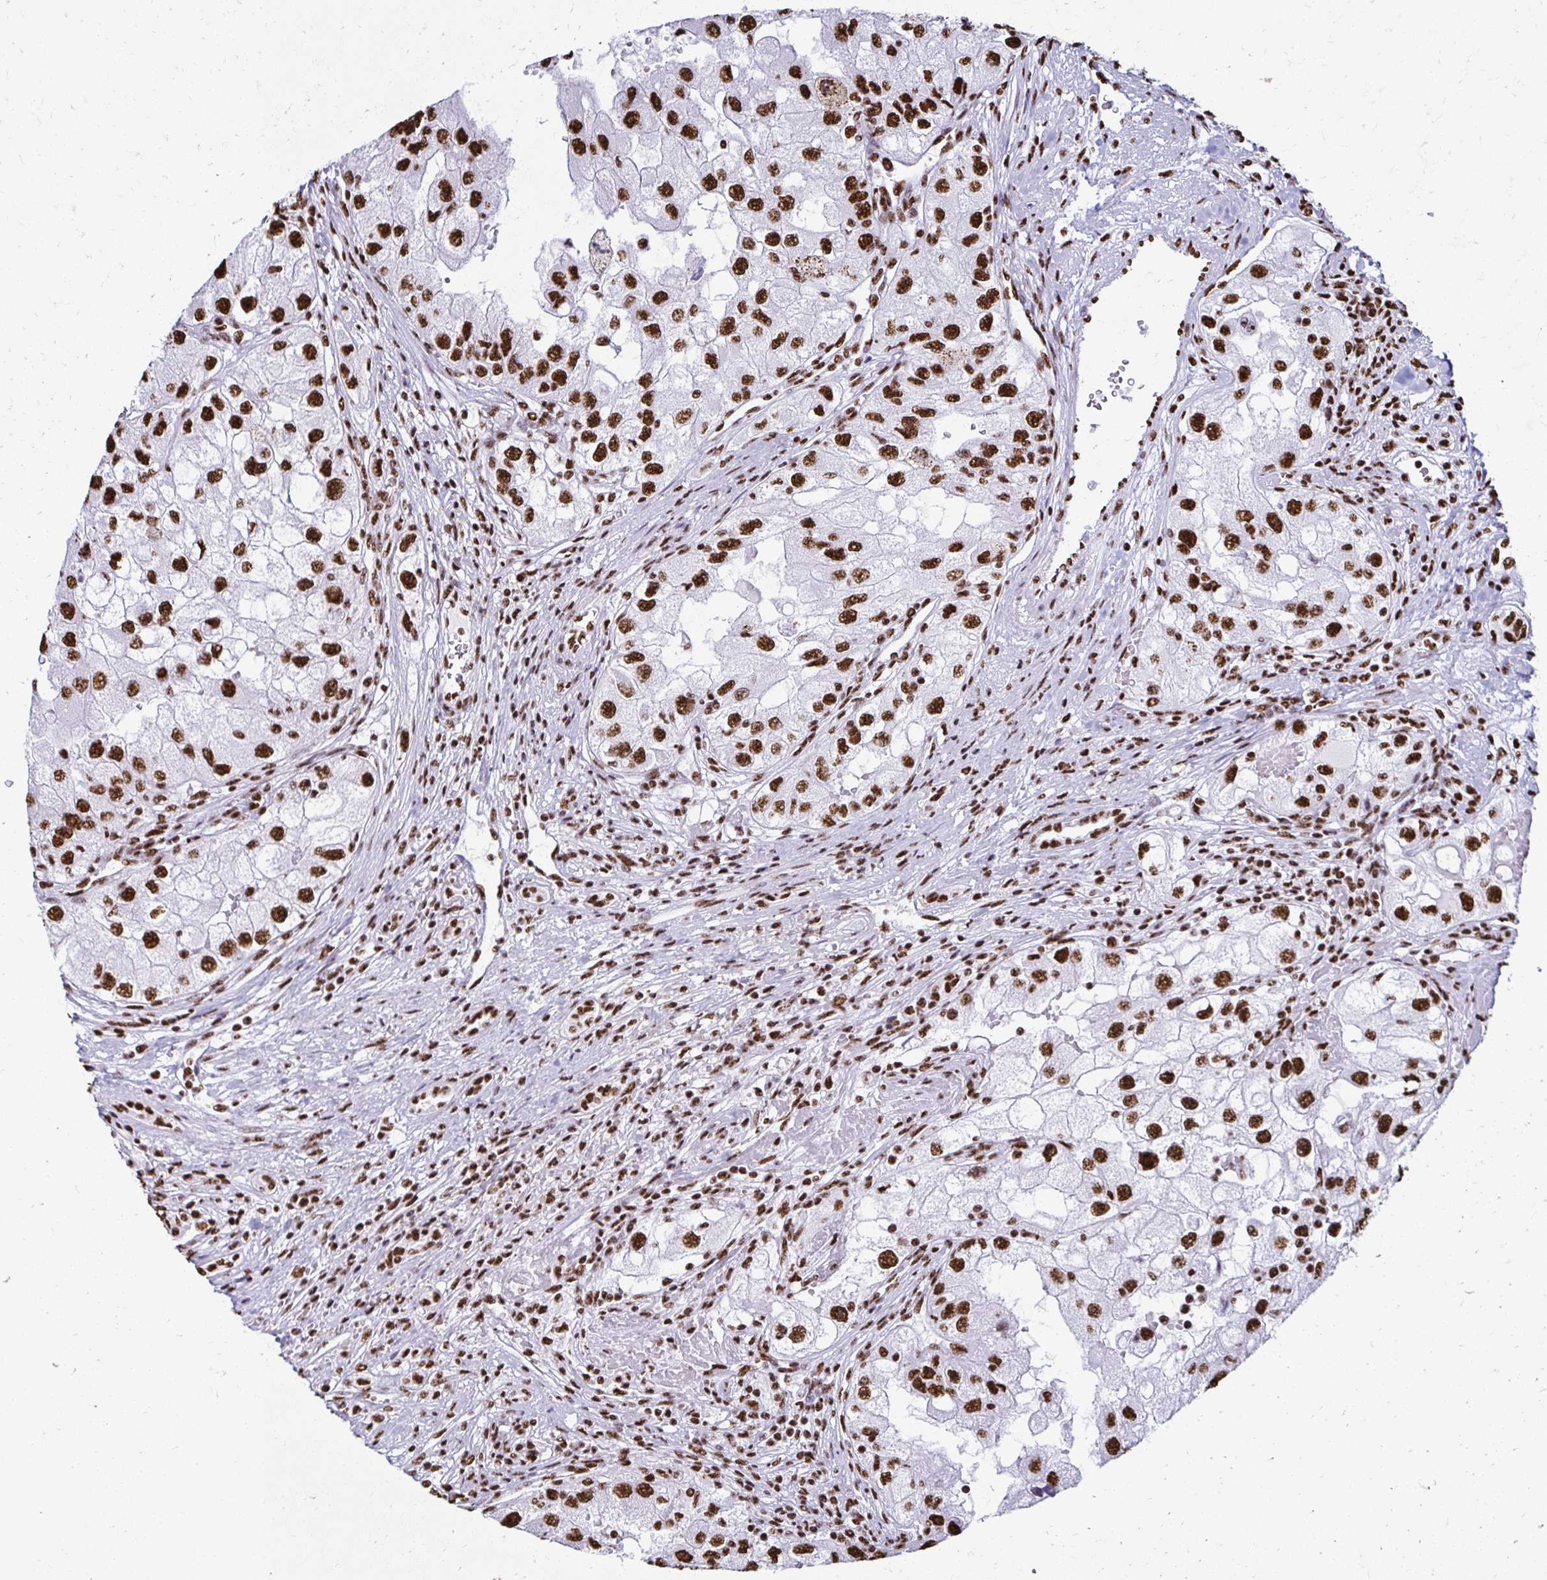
{"staining": {"intensity": "strong", "quantity": ">75%", "location": "nuclear"}, "tissue": "renal cancer", "cell_type": "Tumor cells", "image_type": "cancer", "snomed": [{"axis": "morphology", "description": "Adenocarcinoma, NOS"}, {"axis": "topography", "description": "Kidney"}], "caption": "Immunohistochemical staining of adenocarcinoma (renal) exhibits high levels of strong nuclear expression in approximately >75% of tumor cells. (DAB (3,3'-diaminobenzidine) IHC, brown staining for protein, blue staining for nuclei).", "gene": "NONO", "patient": {"sex": "male", "age": 63}}